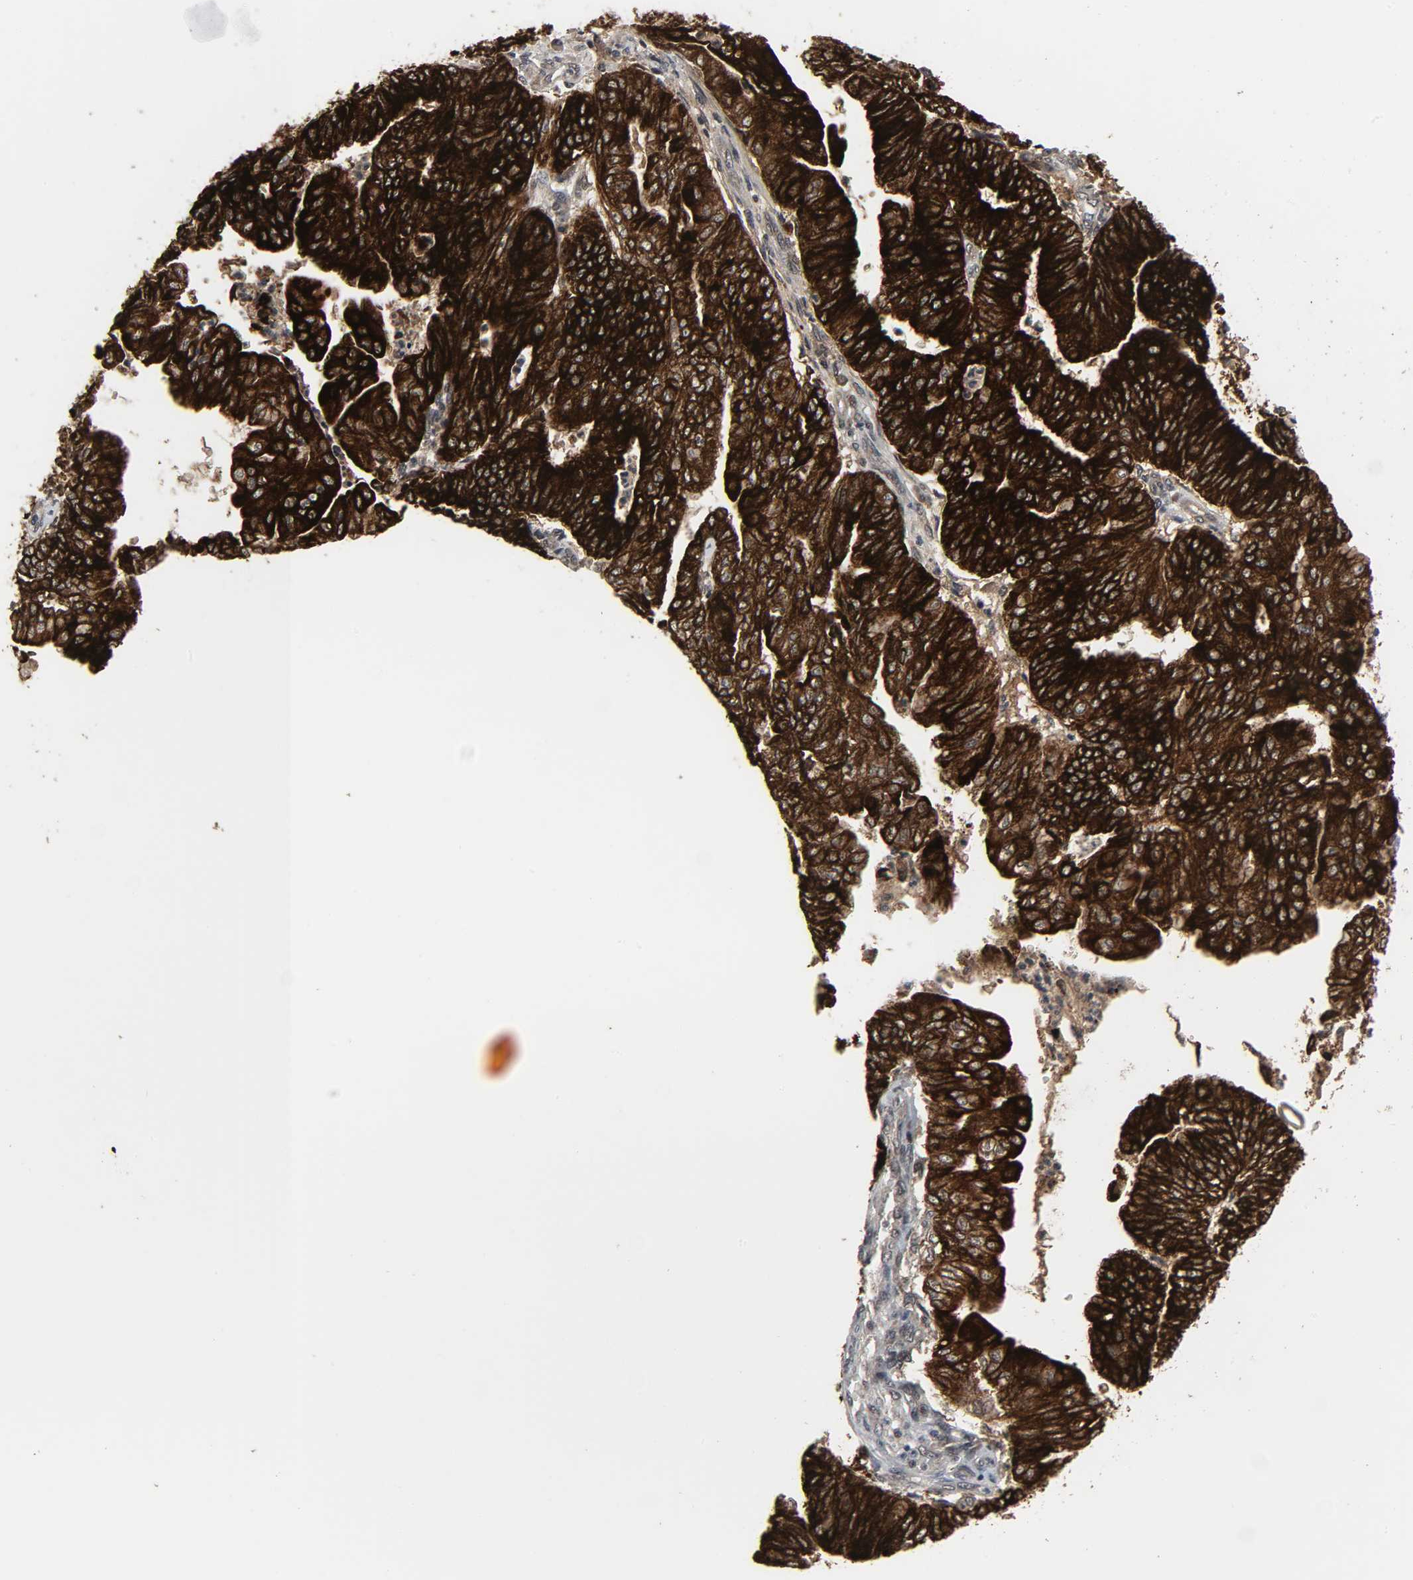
{"staining": {"intensity": "strong", "quantity": ">75%", "location": "cytoplasmic/membranous"}, "tissue": "endometrial cancer", "cell_type": "Tumor cells", "image_type": "cancer", "snomed": [{"axis": "morphology", "description": "Adenocarcinoma, NOS"}, {"axis": "topography", "description": "Endometrium"}], "caption": "Endometrial cancer (adenocarcinoma) tissue exhibits strong cytoplasmic/membranous positivity in about >75% of tumor cells, visualized by immunohistochemistry. (Stains: DAB (3,3'-diaminobenzidine) in brown, nuclei in blue, Microscopy: brightfield microscopy at high magnification).", "gene": "MUC1", "patient": {"sex": "female", "age": 59}}